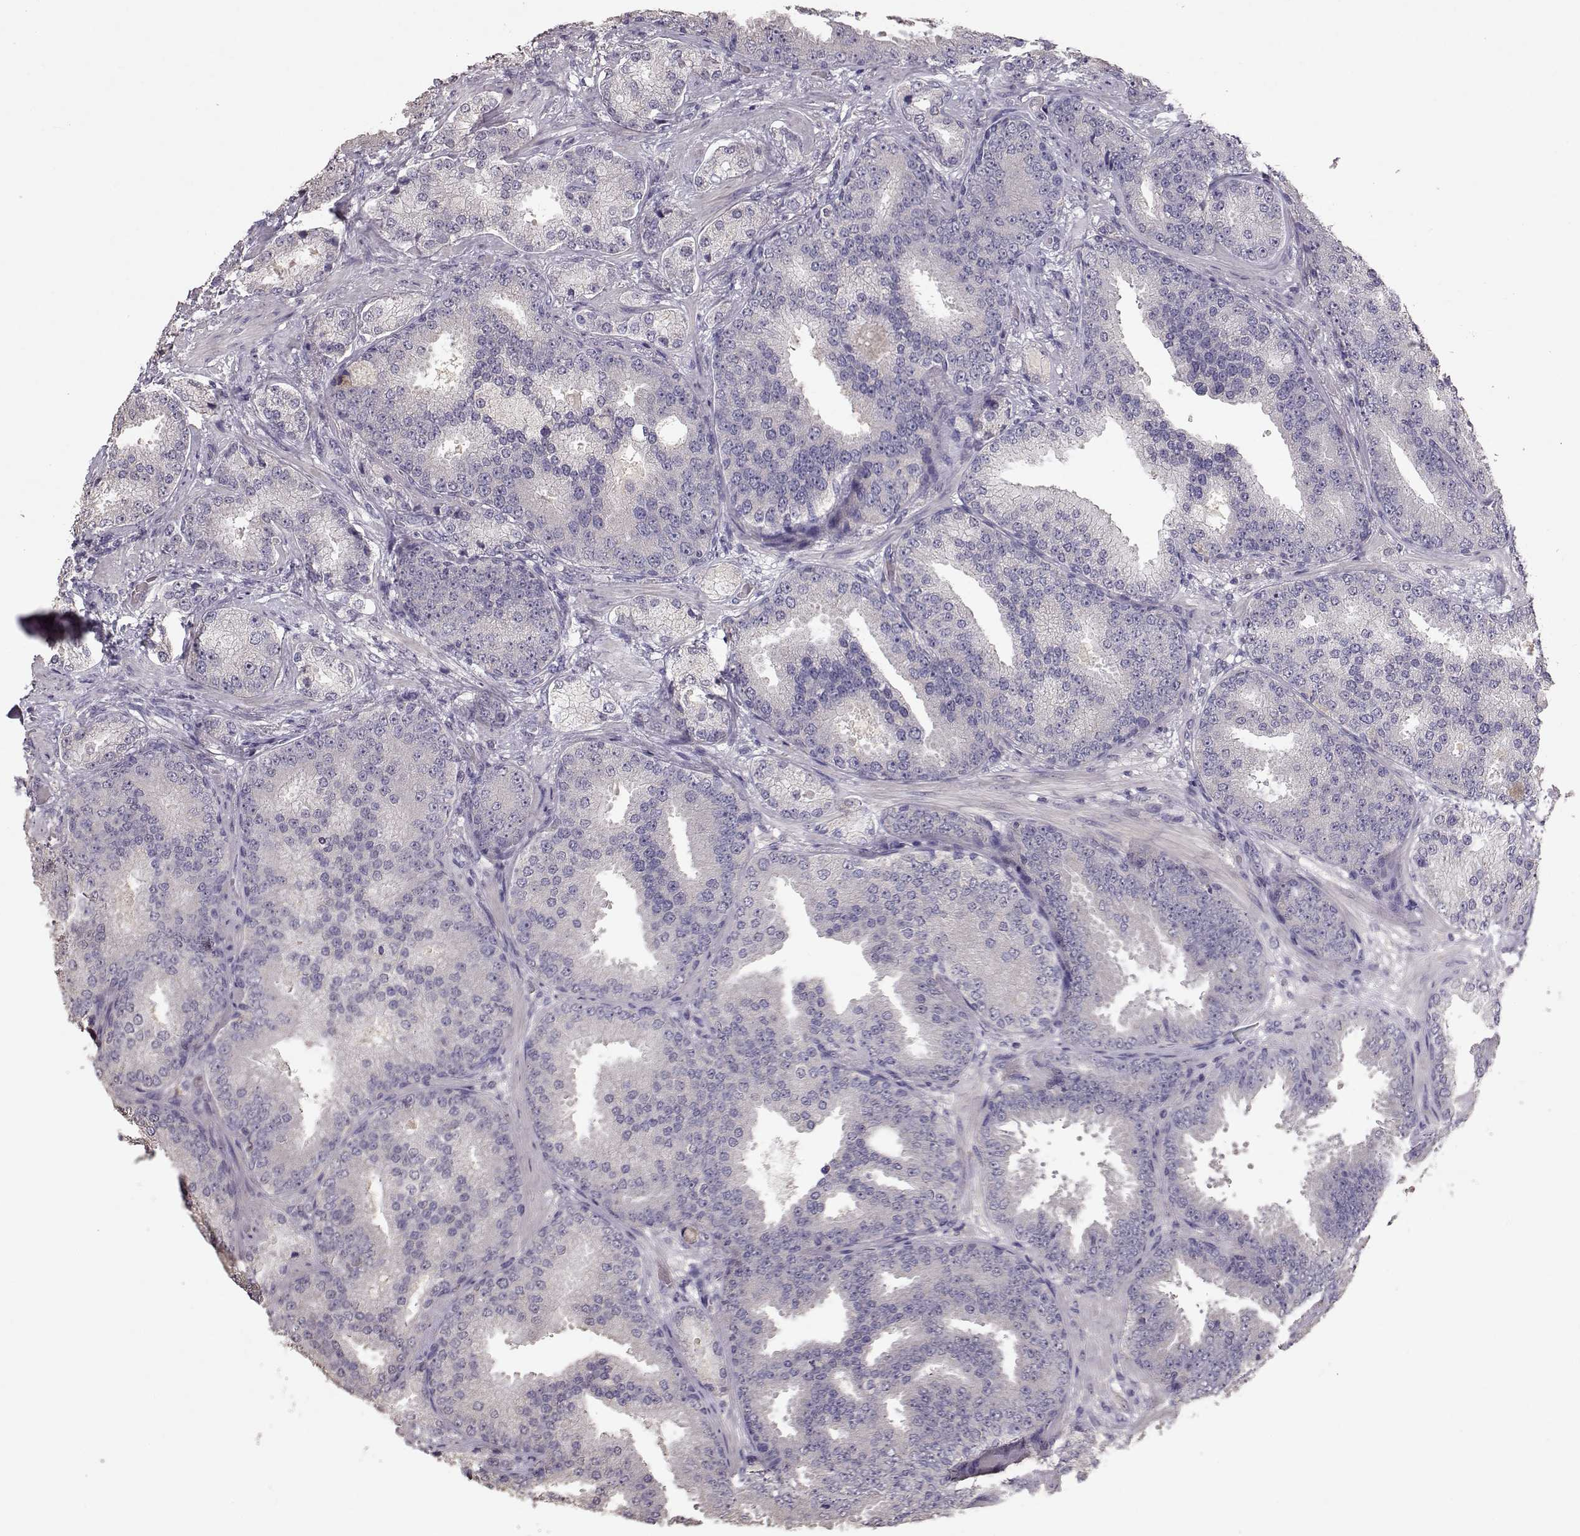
{"staining": {"intensity": "negative", "quantity": "none", "location": "none"}, "tissue": "prostate cancer", "cell_type": "Tumor cells", "image_type": "cancer", "snomed": [{"axis": "morphology", "description": "Adenocarcinoma, Low grade"}, {"axis": "topography", "description": "Prostate"}], "caption": "High power microscopy micrograph of an immunohistochemistry image of prostate cancer (low-grade adenocarcinoma), revealing no significant positivity in tumor cells.", "gene": "PMCH", "patient": {"sex": "male", "age": 68}}